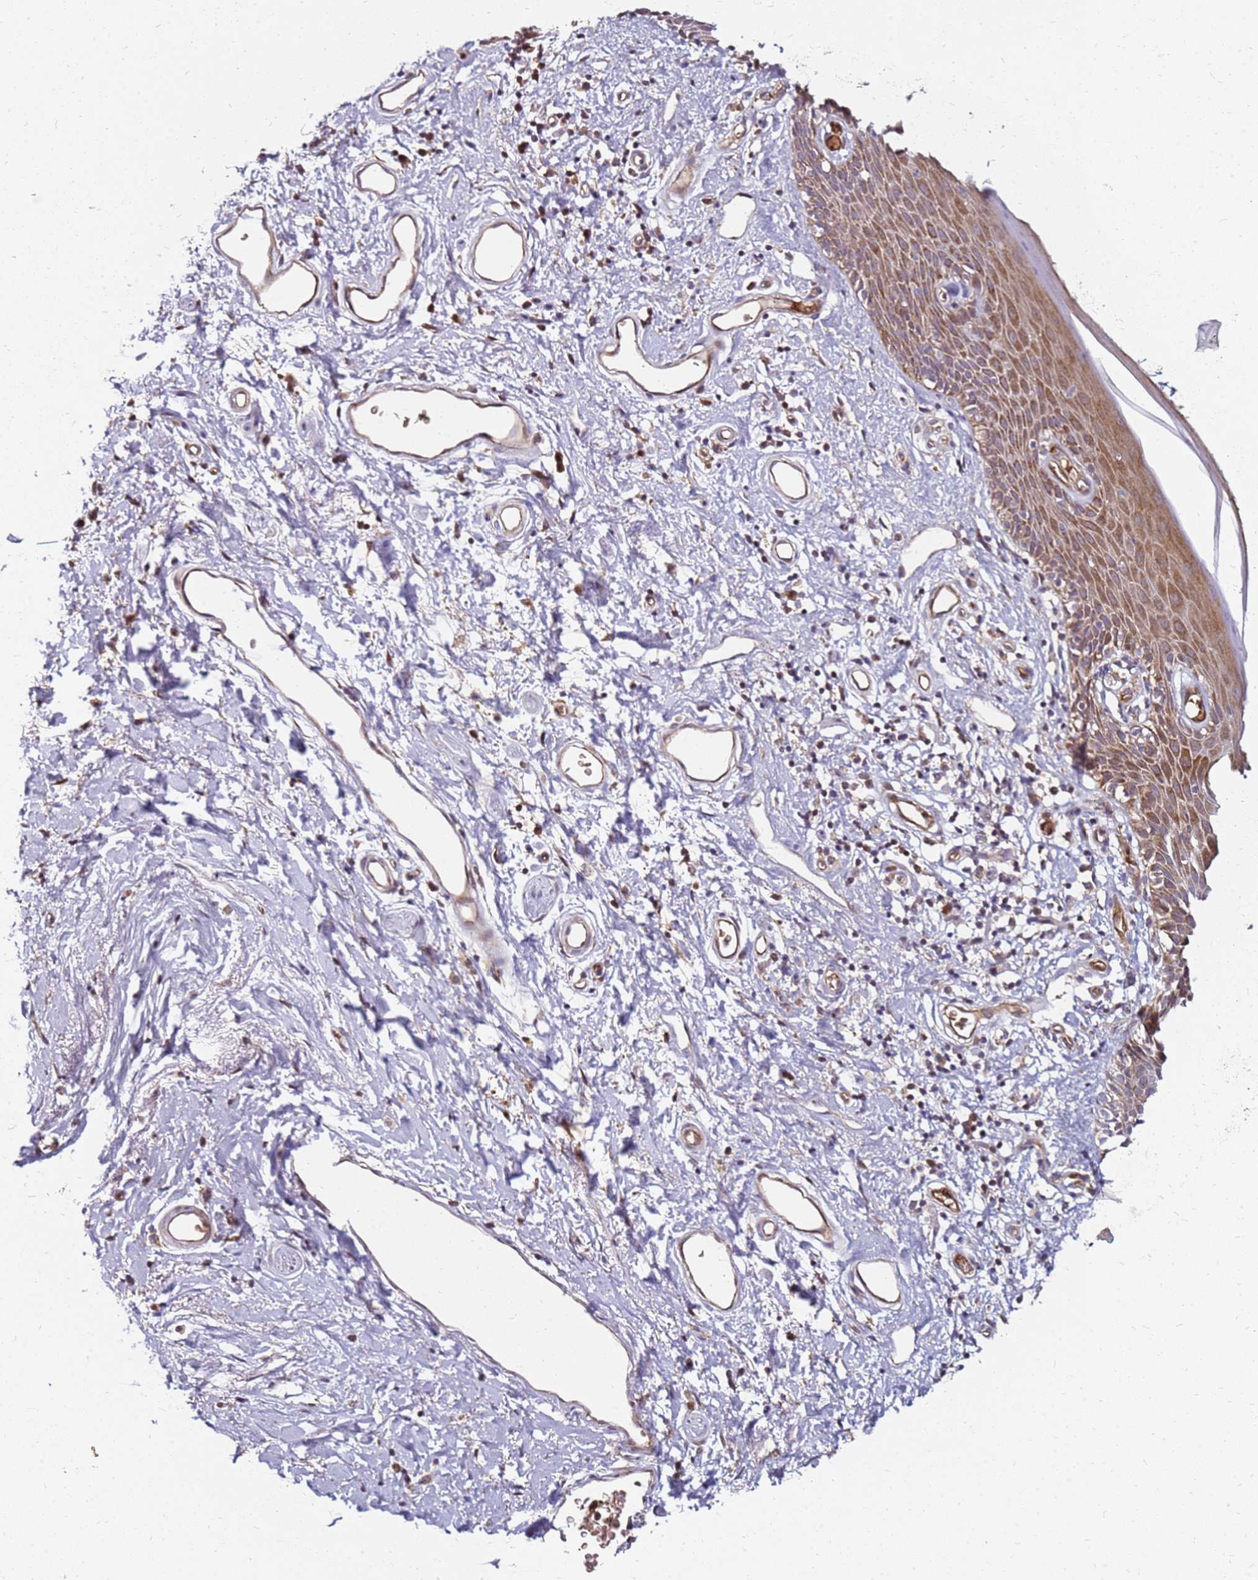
{"staining": {"intensity": "moderate", "quantity": "25%-75%", "location": "cytoplasmic/membranous,nuclear"}, "tissue": "skin", "cell_type": "Epidermal cells", "image_type": "normal", "snomed": [{"axis": "morphology", "description": "Normal tissue, NOS"}, {"axis": "topography", "description": "Vulva"}], "caption": "Immunohistochemical staining of normal human skin demonstrates medium levels of moderate cytoplasmic/membranous,nuclear positivity in approximately 25%-75% of epidermal cells. The staining is performed using DAB (3,3'-diaminobenzidine) brown chromogen to label protein expression. The nuclei are counter-stained blue using hematoxylin.", "gene": "RNF11", "patient": {"sex": "female", "age": 66}}